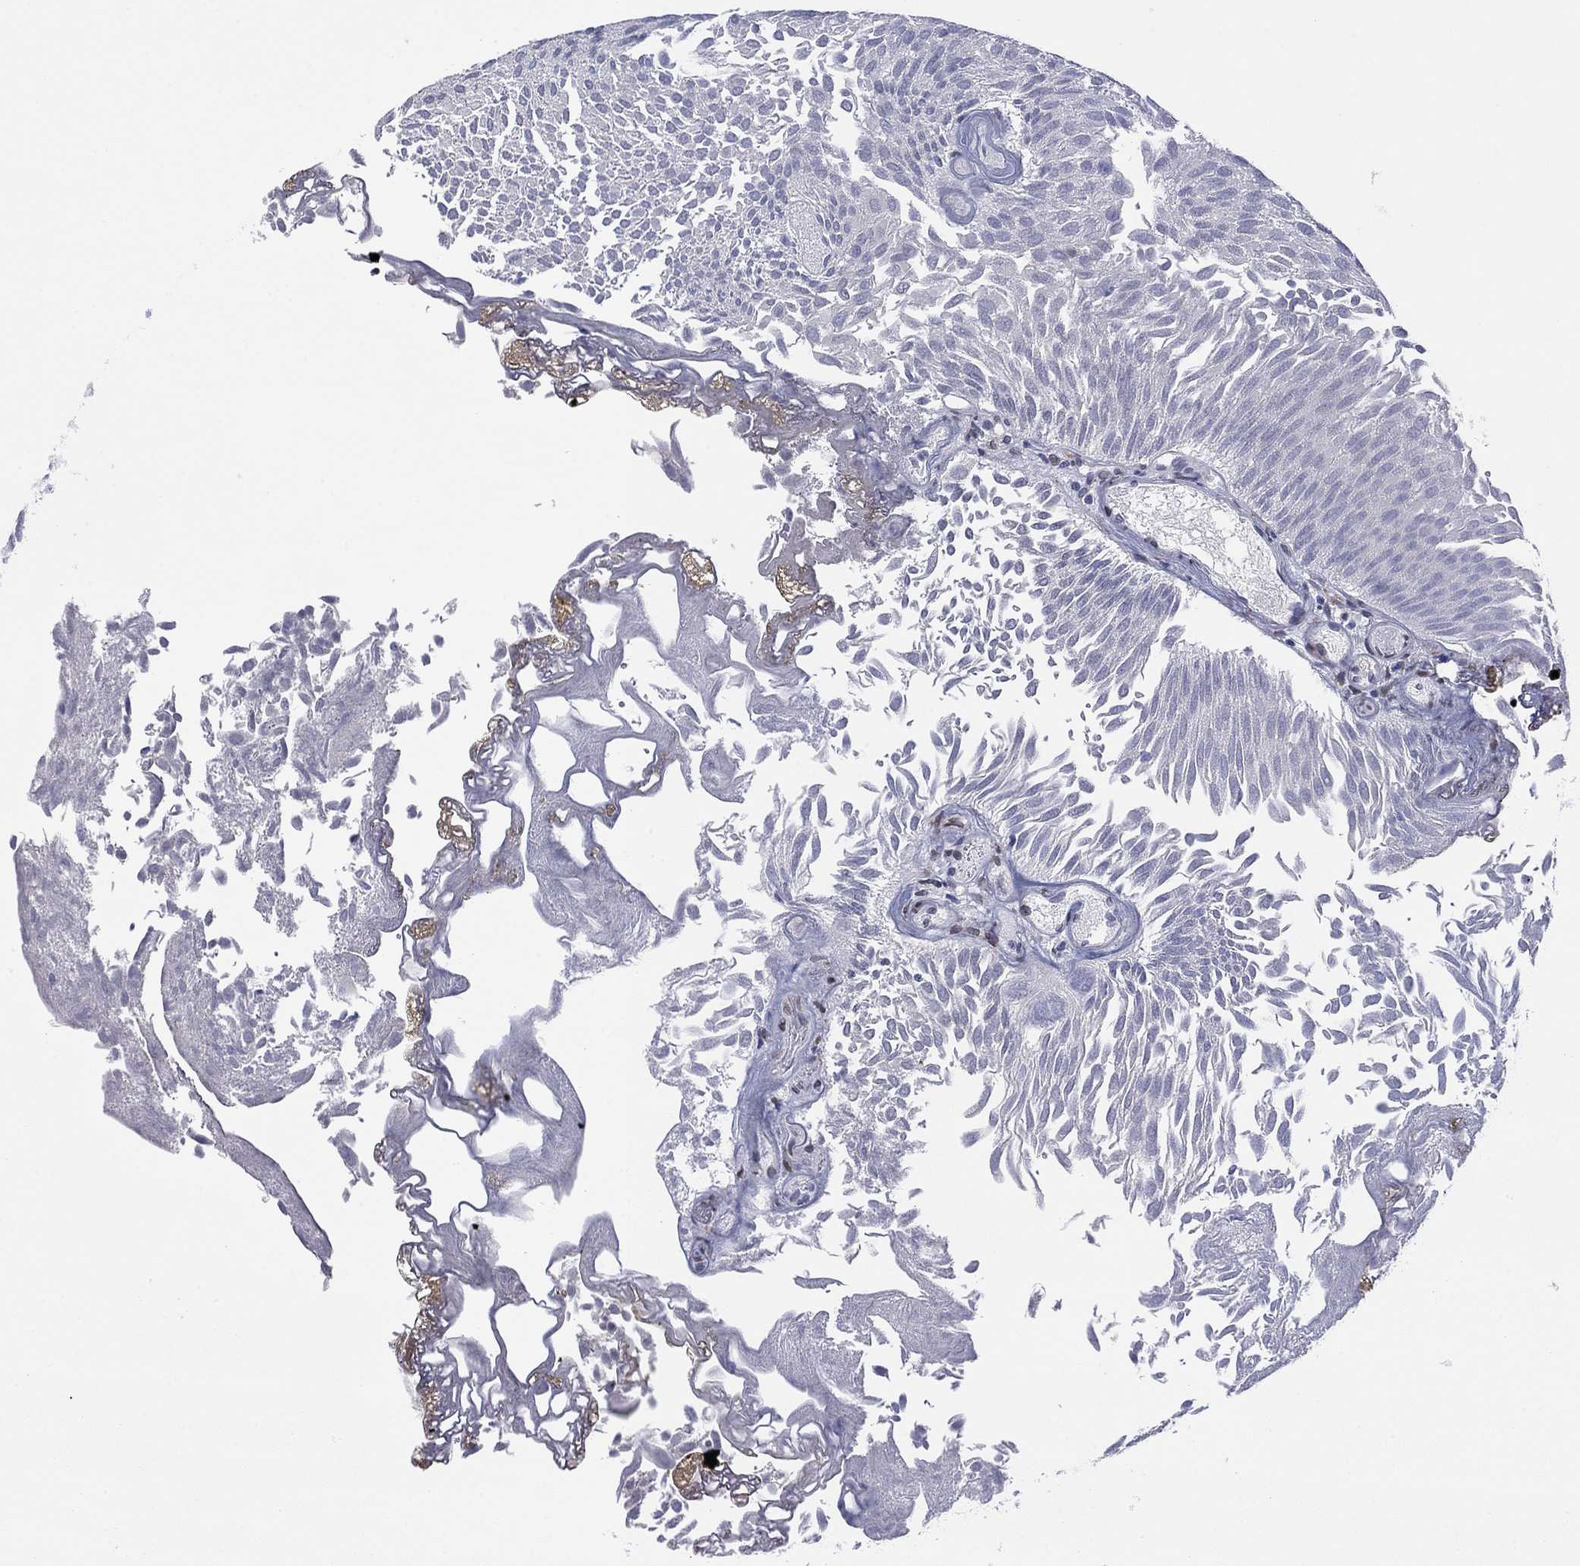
{"staining": {"intensity": "negative", "quantity": "none", "location": "none"}, "tissue": "urothelial cancer", "cell_type": "Tumor cells", "image_type": "cancer", "snomed": [{"axis": "morphology", "description": "Urothelial carcinoma, Low grade"}, {"axis": "topography", "description": "Urinary bladder"}], "caption": "There is no significant positivity in tumor cells of urothelial cancer. (Brightfield microscopy of DAB (3,3'-diaminobenzidine) IHC at high magnification).", "gene": "TTC21B", "patient": {"sex": "male", "age": 52}}